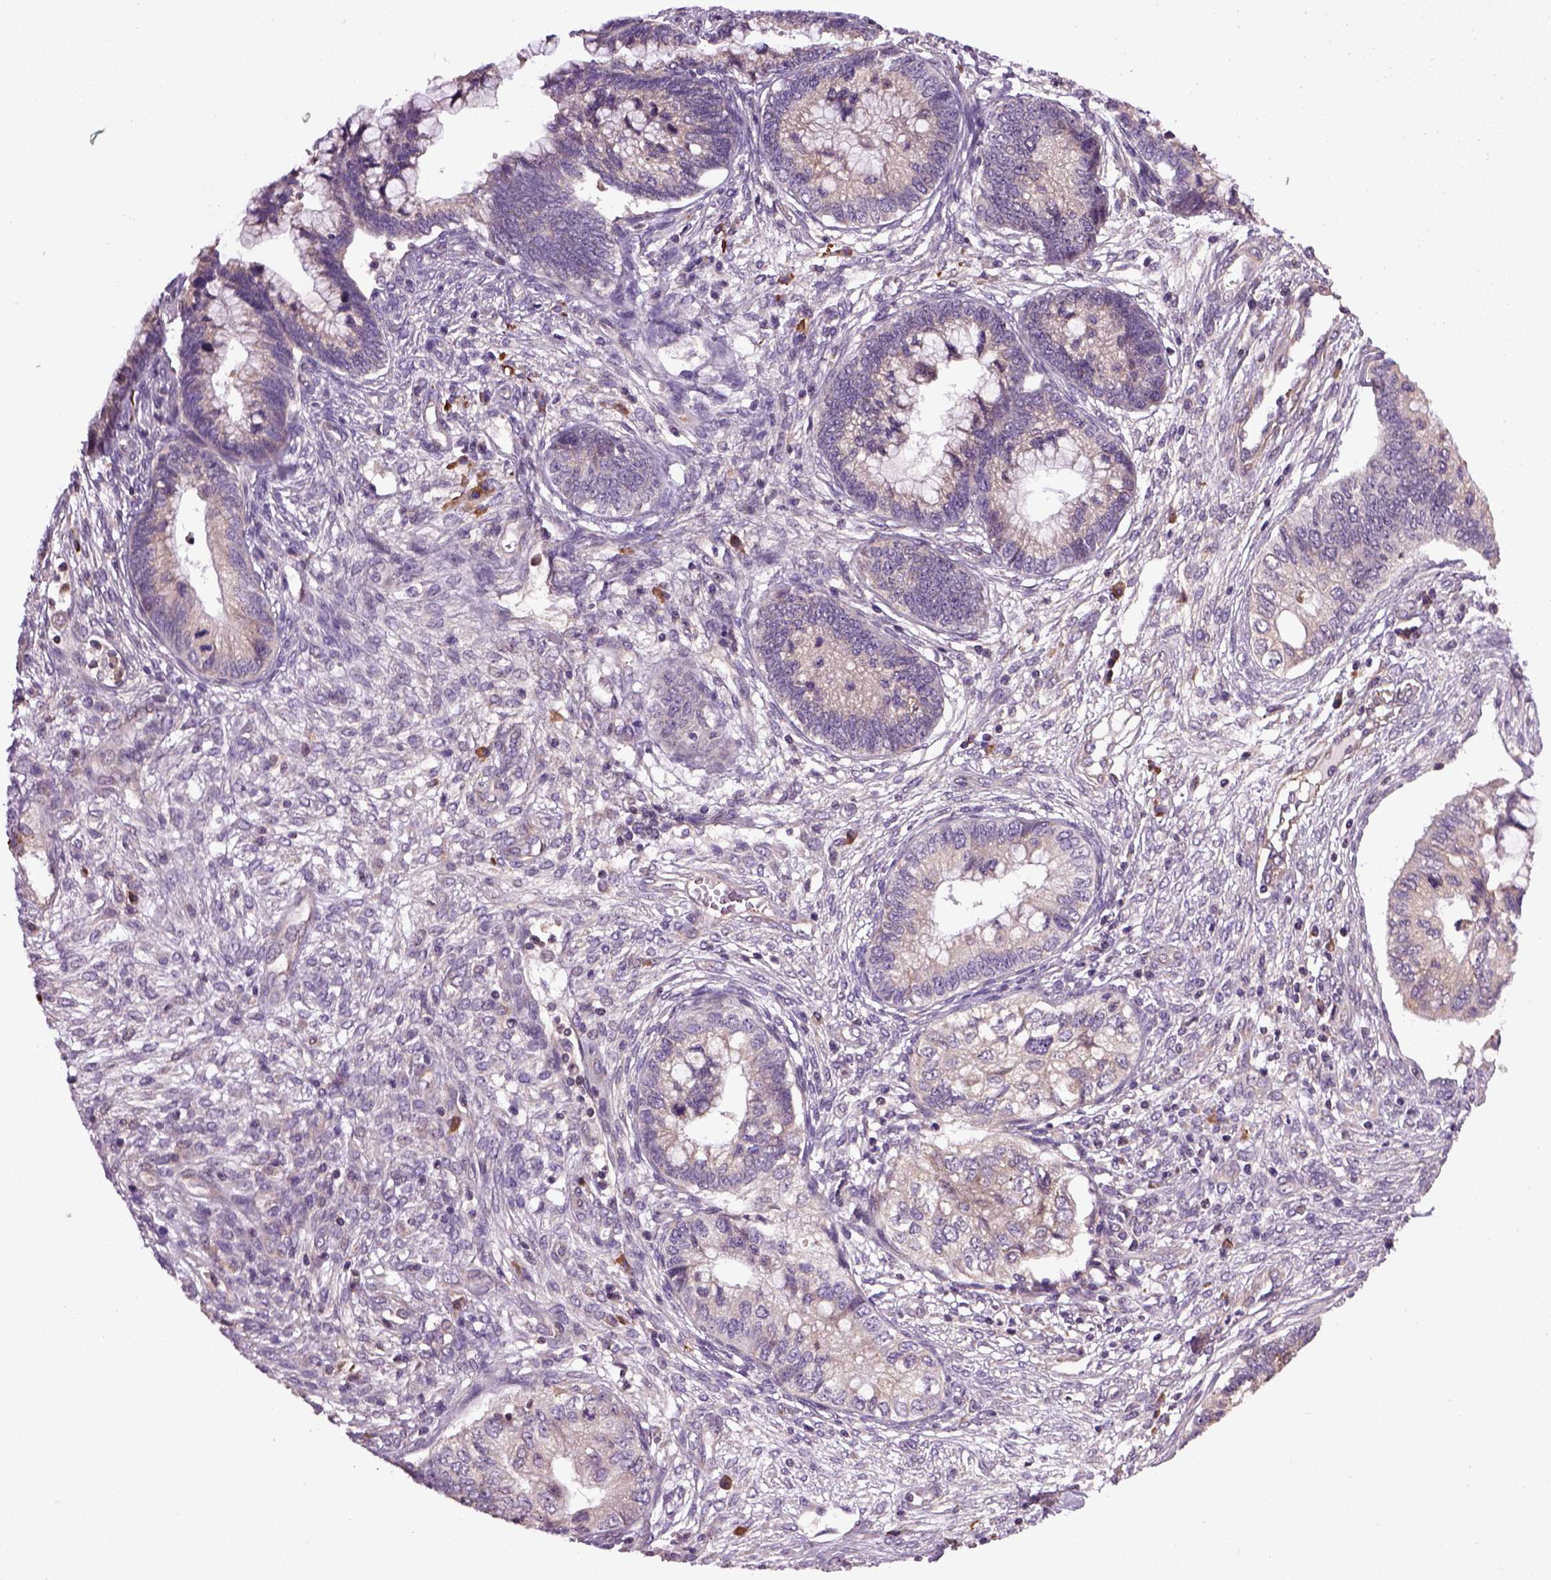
{"staining": {"intensity": "negative", "quantity": "none", "location": "none"}, "tissue": "cervical cancer", "cell_type": "Tumor cells", "image_type": "cancer", "snomed": [{"axis": "morphology", "description": "Adenocarcinoma, NOS"}, {"axis": "topography", "description": "Cervix"}], "caption": "High power microscopy photomicrograph of an immunohistochemistry (IHC) histopathology image of cervical cancer (adenocarcinoma), revealing no significant positivity in tumor cells.", "gene": "TPRG1", "patient": {"sex": "female", "age": 44}}